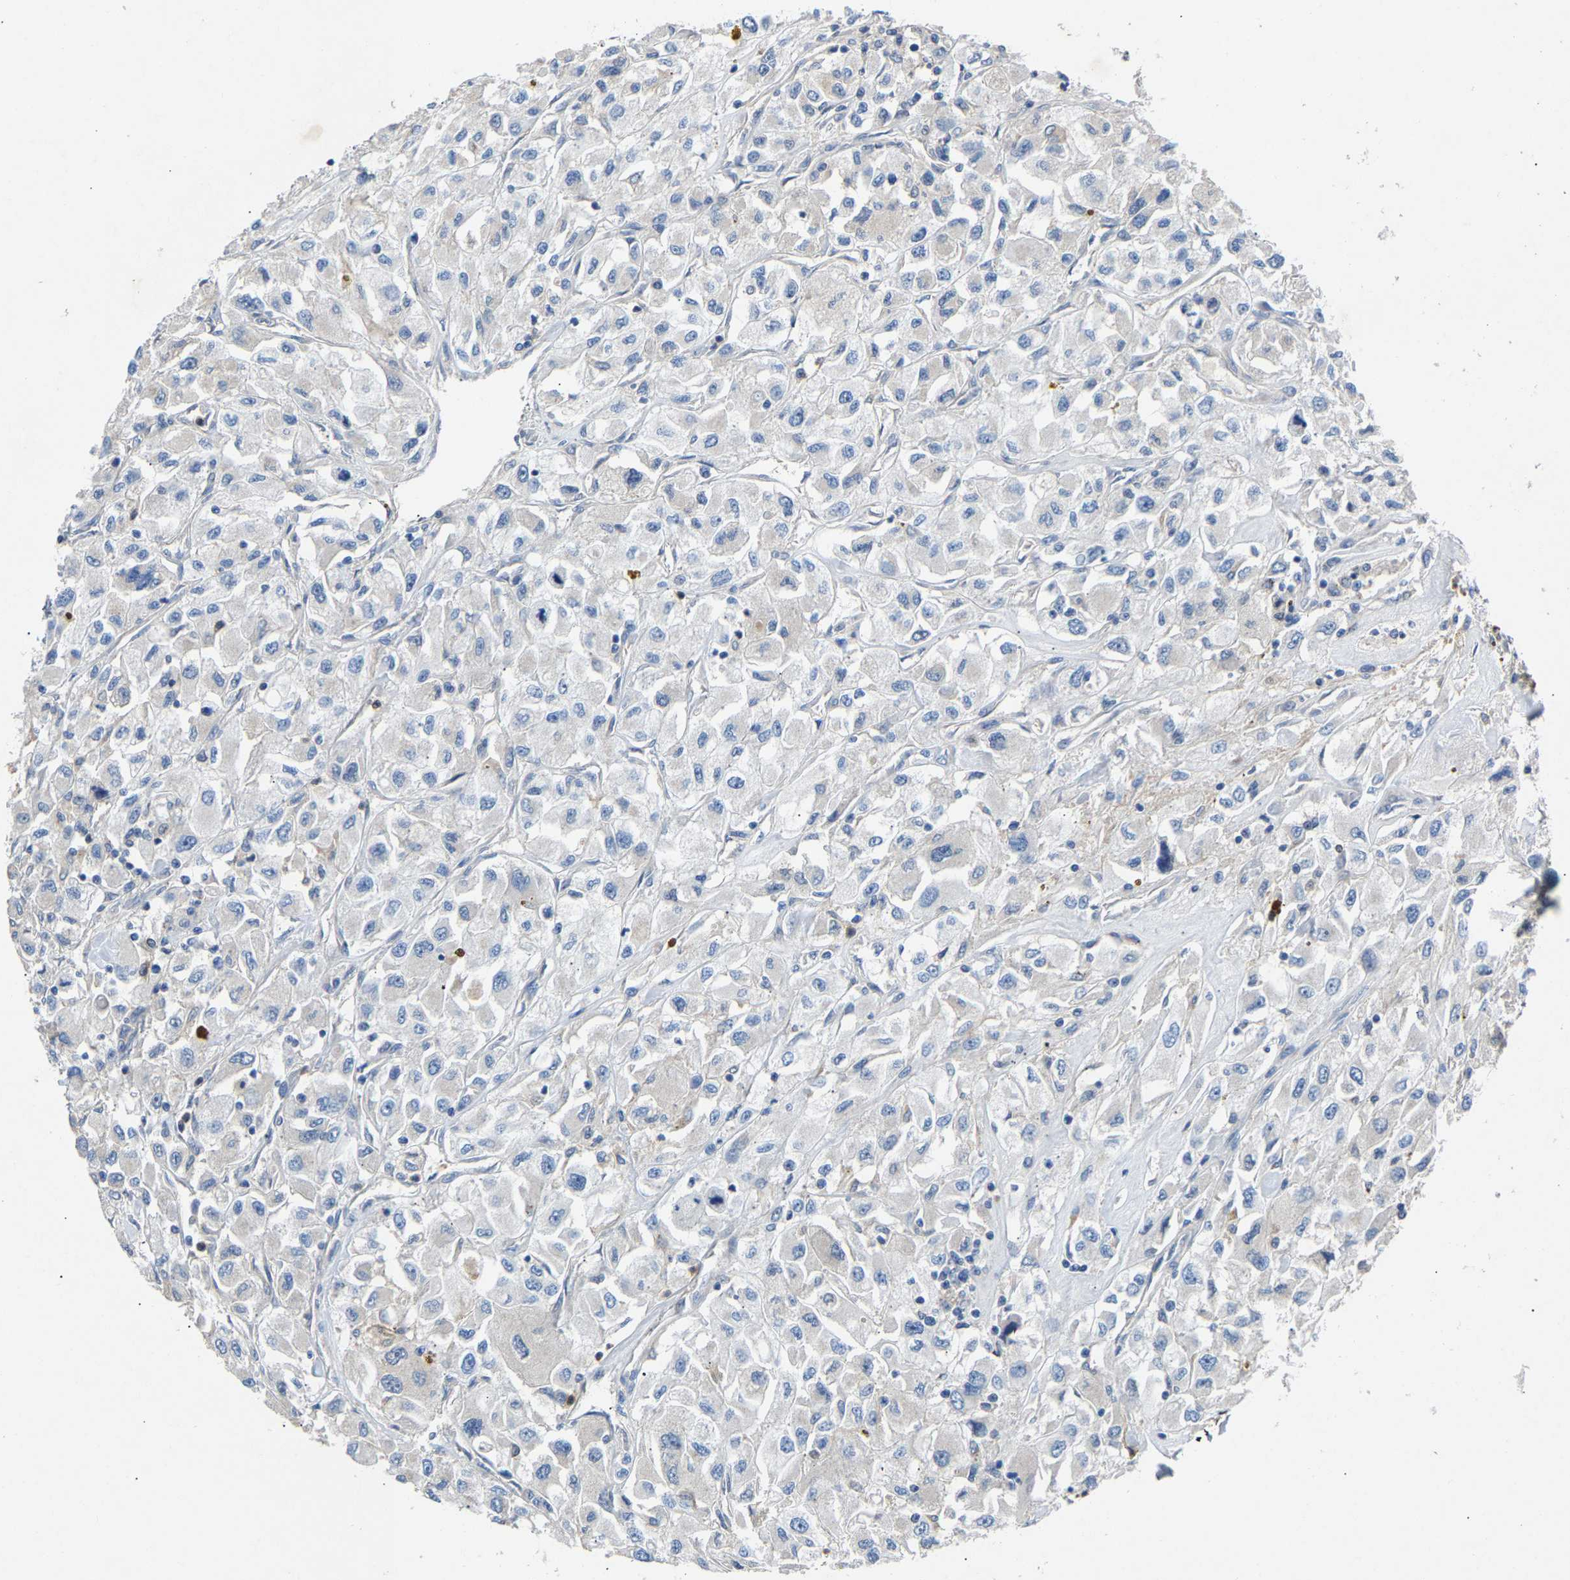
{"staining": {"intensity": "negative", "quantity": "none", "location": "none"}, "tissue": "renal cancer", "cell_type": "Tumor cells", "image_type": "cancer", "snomed": [{"axis": "morphology", "description": "Adenocarcinoma, NOS"}, {"axis": "topography", "description": "Kidney"}], "caption": "The image demonstrates no significant expression in tumor cells of adenocarcinoma (renal).", "gene": "CCDC171", "patient": {"sex": "female", "age": 52}}